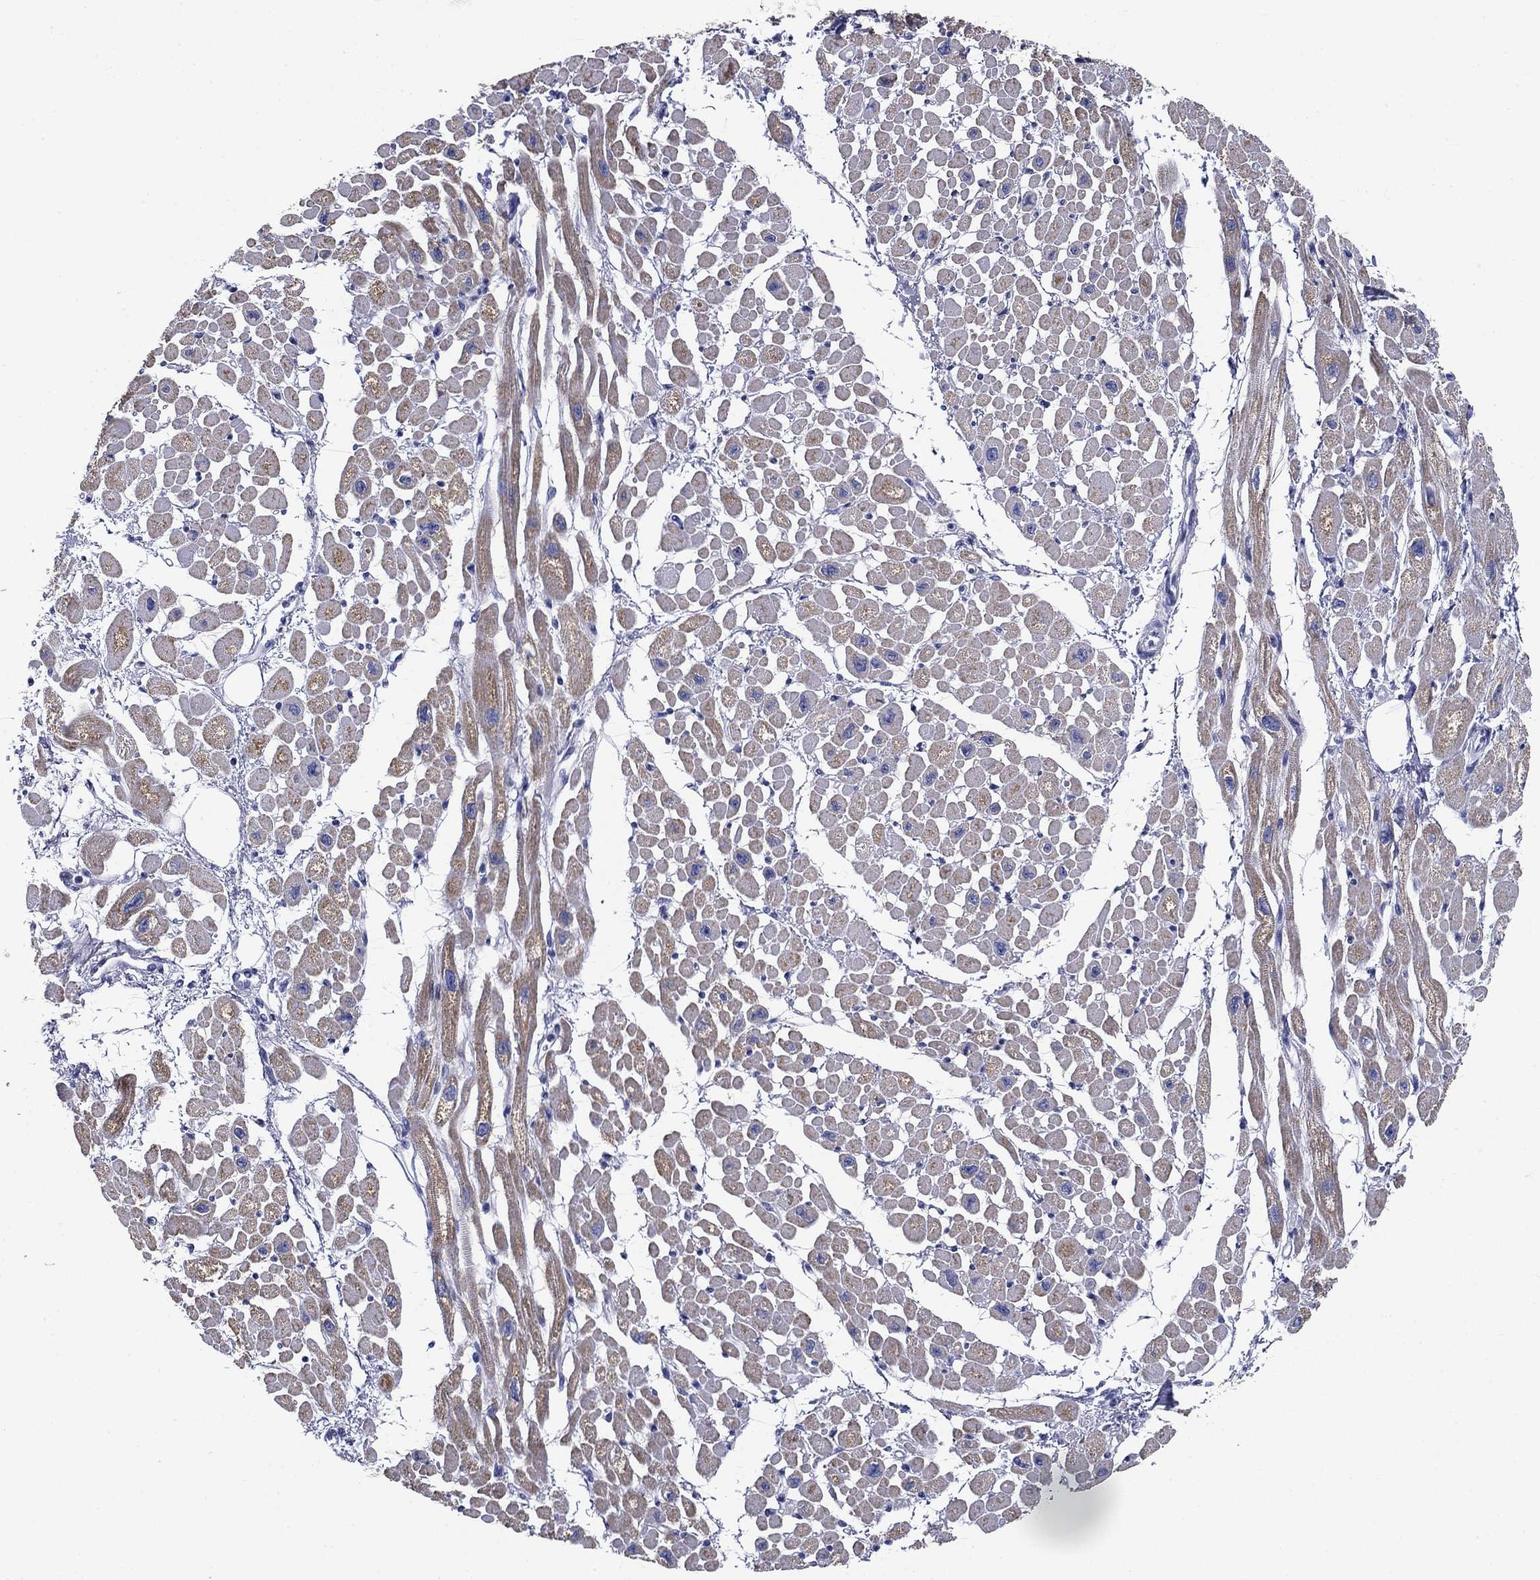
{"staining": {"intensity": "moderate", "quantity": "<25%", "location": "cytoplasmic/membranous"}, "tissue": "heart muscle", "cell_type": "Cardiomyocytes", "image_type": "normal", "snomed": [{"axis": "morphology", "description": "Normal tissue, NOS"}, {"axis": "topography", "description": "Heart"}], "caption": "IHC (DAB (3,3'-diaminobenzidine)) staining of unremarkable heart muscle reveals moderate cytoplasmic/membranous protein positivity in about <25% of cardiomyocytes. Using DAB (brown) and hematoxylin (blue) stains, captured at high magnification using brightfield microscopy.", "gene": "UPB1", "patient": {"sex": "male", "age": 66}}